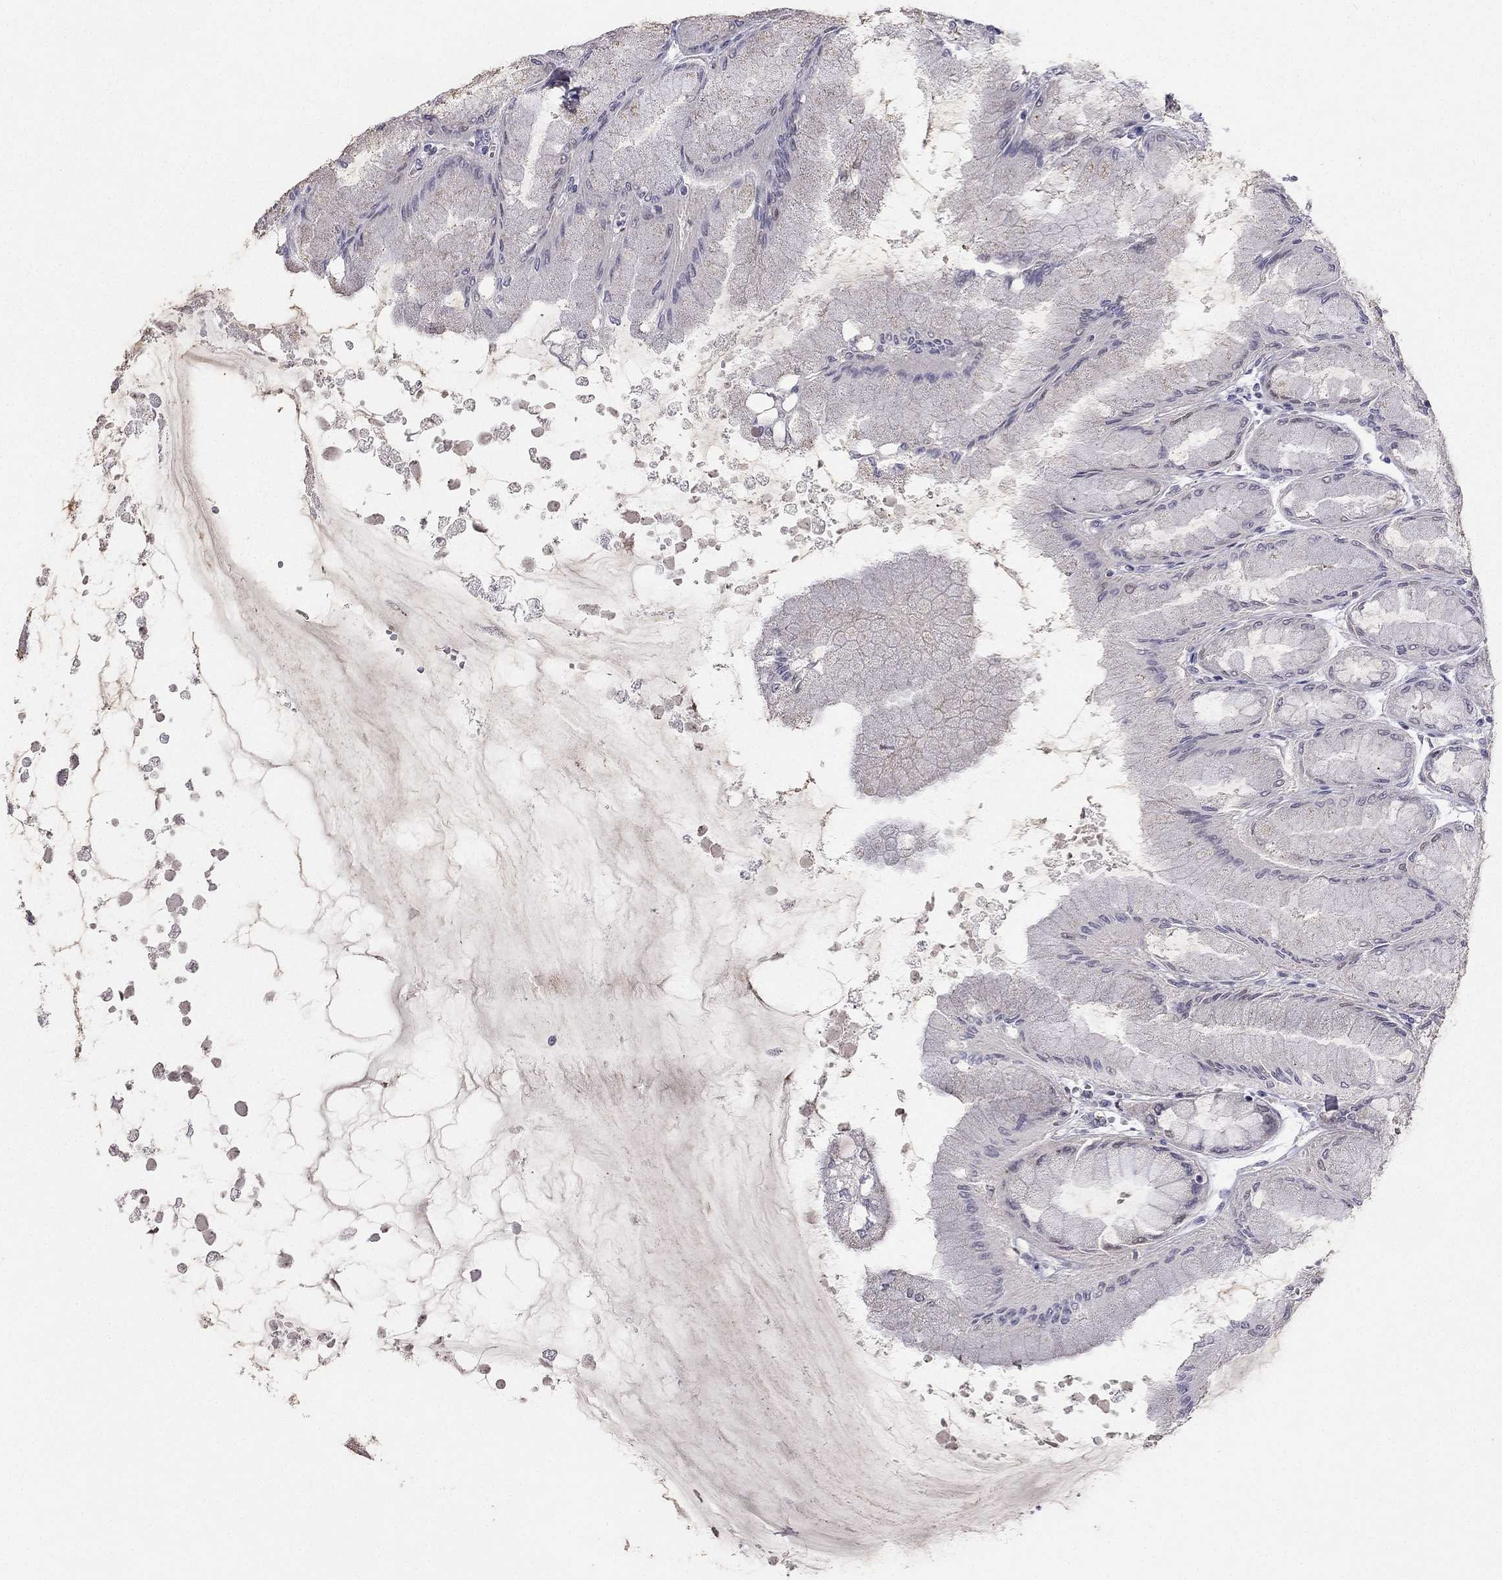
{"staining": {"intensity": "weak", "quantity": "<25%", "location": "cytoplasmic/membranous"}, "tissue": "stomach", "cell_type": "Glandular cells", "image_type": "normal", "snomed": [{"axis": "morphology", "description": "Normal tissue, NOS"}, {"axis": "topography", "description": "Stomach, upper"}], "caption": "This is an immunohistochemistry (IHC) histopathology image of normal human stomach. There is no expression in glandular cells.", "gene": "CHST8", "patient": {"sex": "male", "age": 60}}